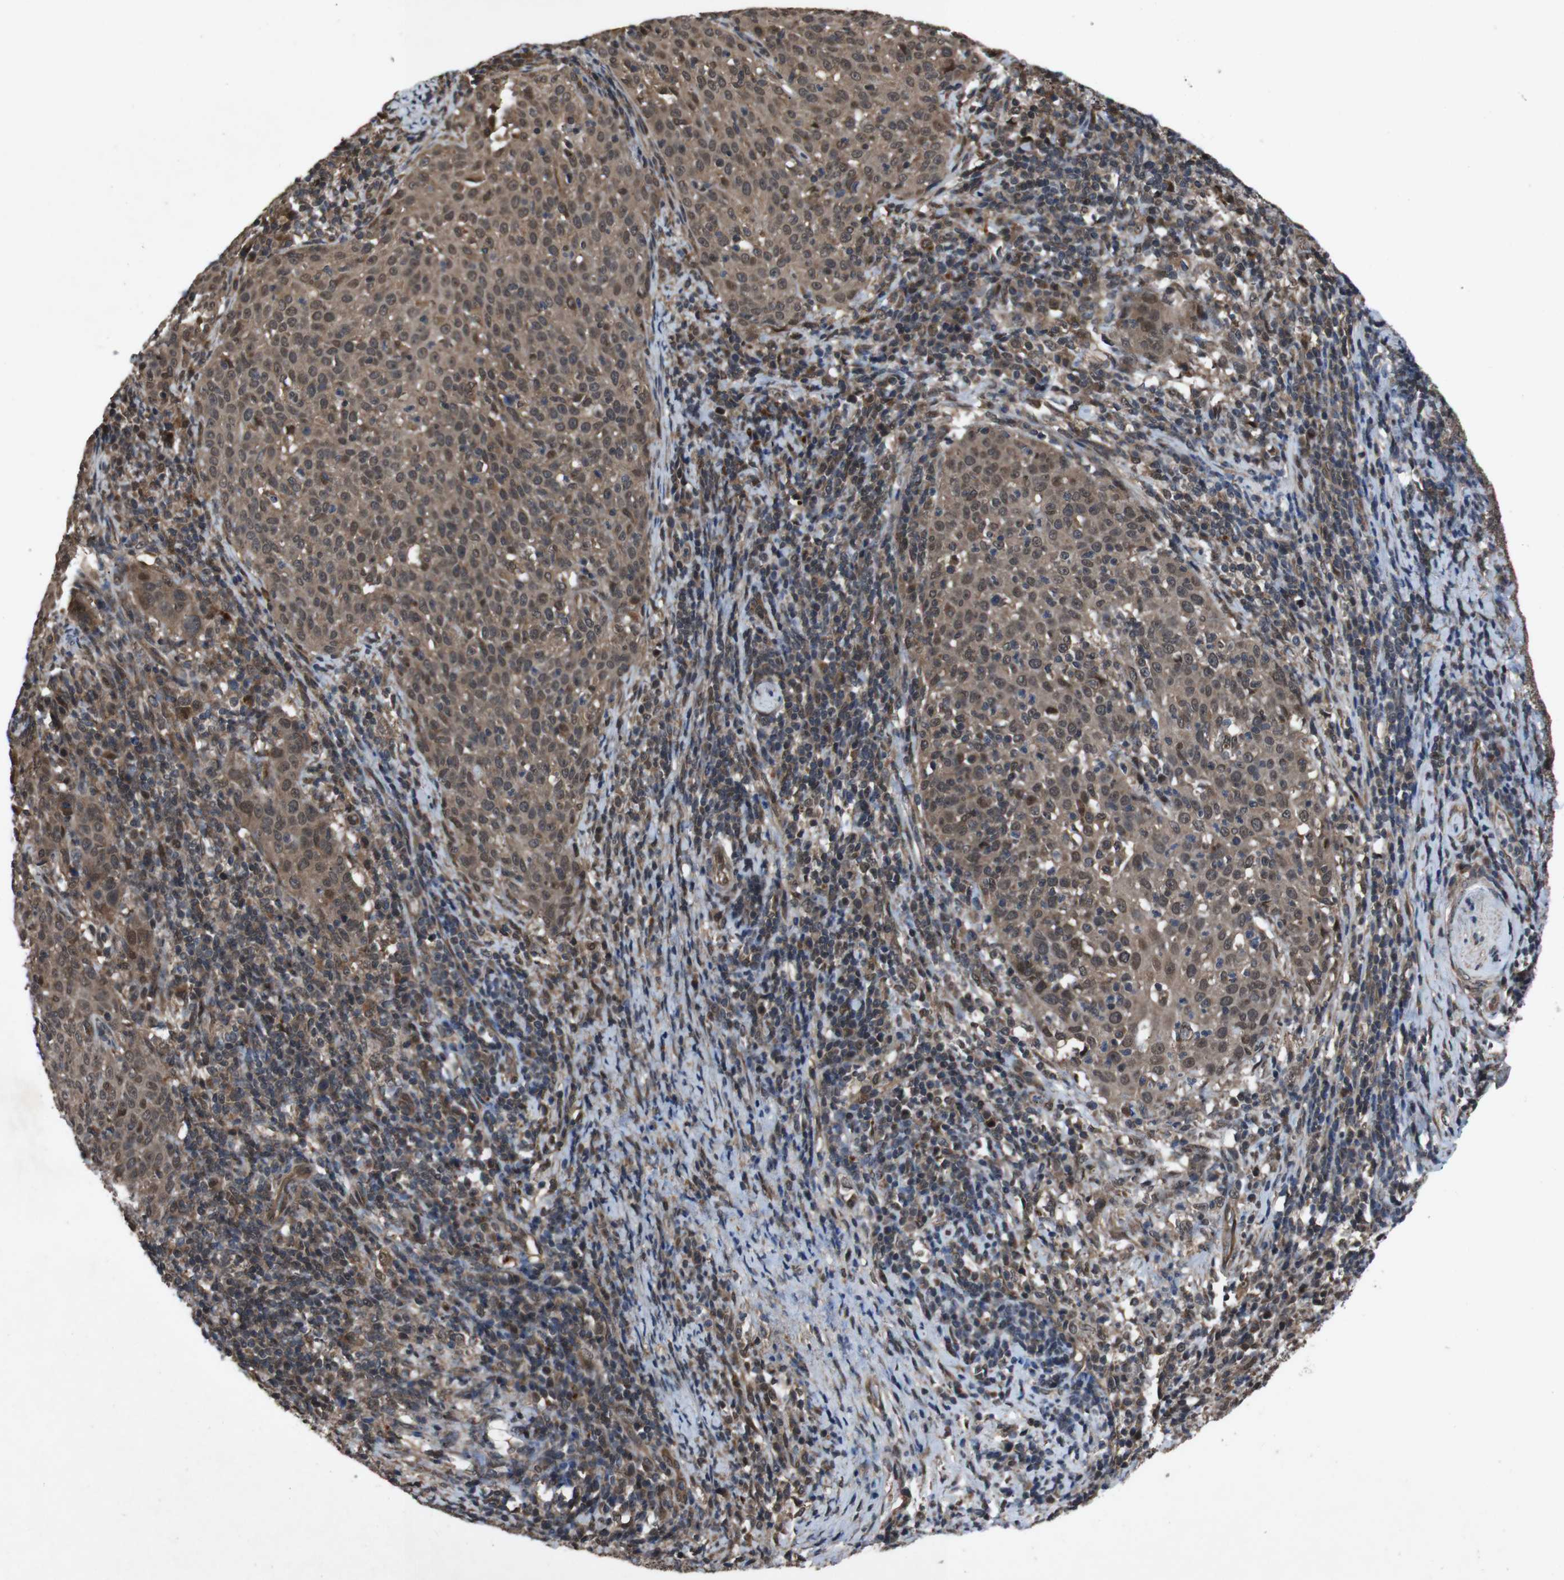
{"staining": {"intensity": "moderate", "quantity": ">75%", "location": "cytoplasmic/membranous,nuclear"}, "tissue": "cervical cancer", "cell_type": "Tumor cells", "image_type": "cancer", "snomed": [{"axis": "morphology", "description": "Squamous cell carcinoma, NOS"}, {"axis": "topography", "description": "Cervix"}], "caption": "Squamous cell carcinoma (cervical) tissue exhibits moderate cytoplasmic/membranous and nuclear positivity in approximately >75% of tumor cells, visualized by immunohistochemistry.", "gene": "SOCS1", "patient": {"sex": "female", "age": 51}}